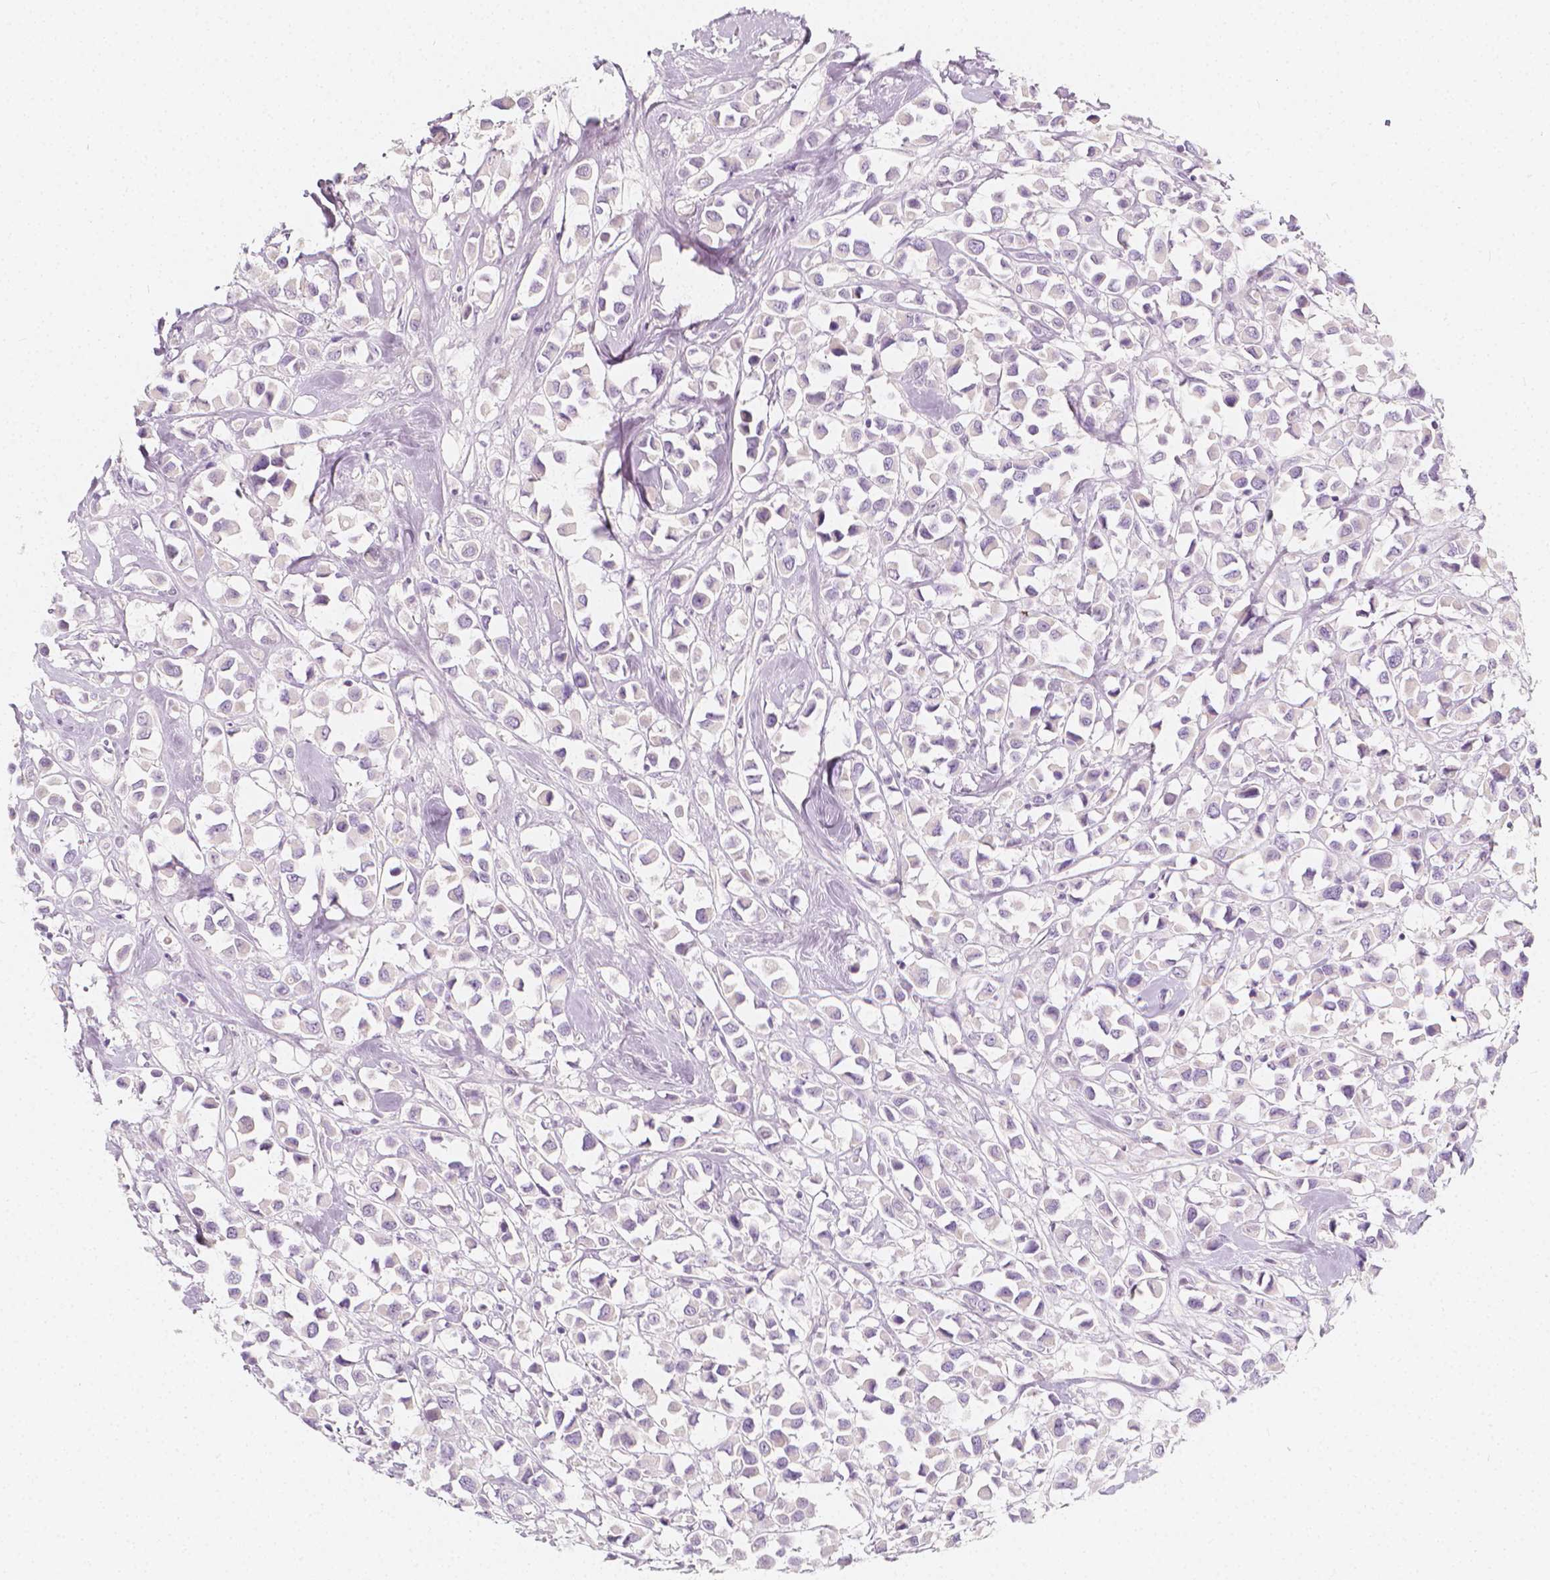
{"staining": {"intensity": "negative", "quantity": "none", "location": "none"}, "tissue": "breast cancer", "cell_type": "Tumor cells", "image_type": "cancer", "snomed": [{"axis": "morphology", "description": "Duct carcinoma"}, {"axis": "topography", "description": "Breast"}], "caption": "Breast intraductal carcinoma was stained to show a protein in brown. There is no significant expression in tumor cells.", "gene": "RBFOX1", "patient": {"sex": "female", "age": 61}}